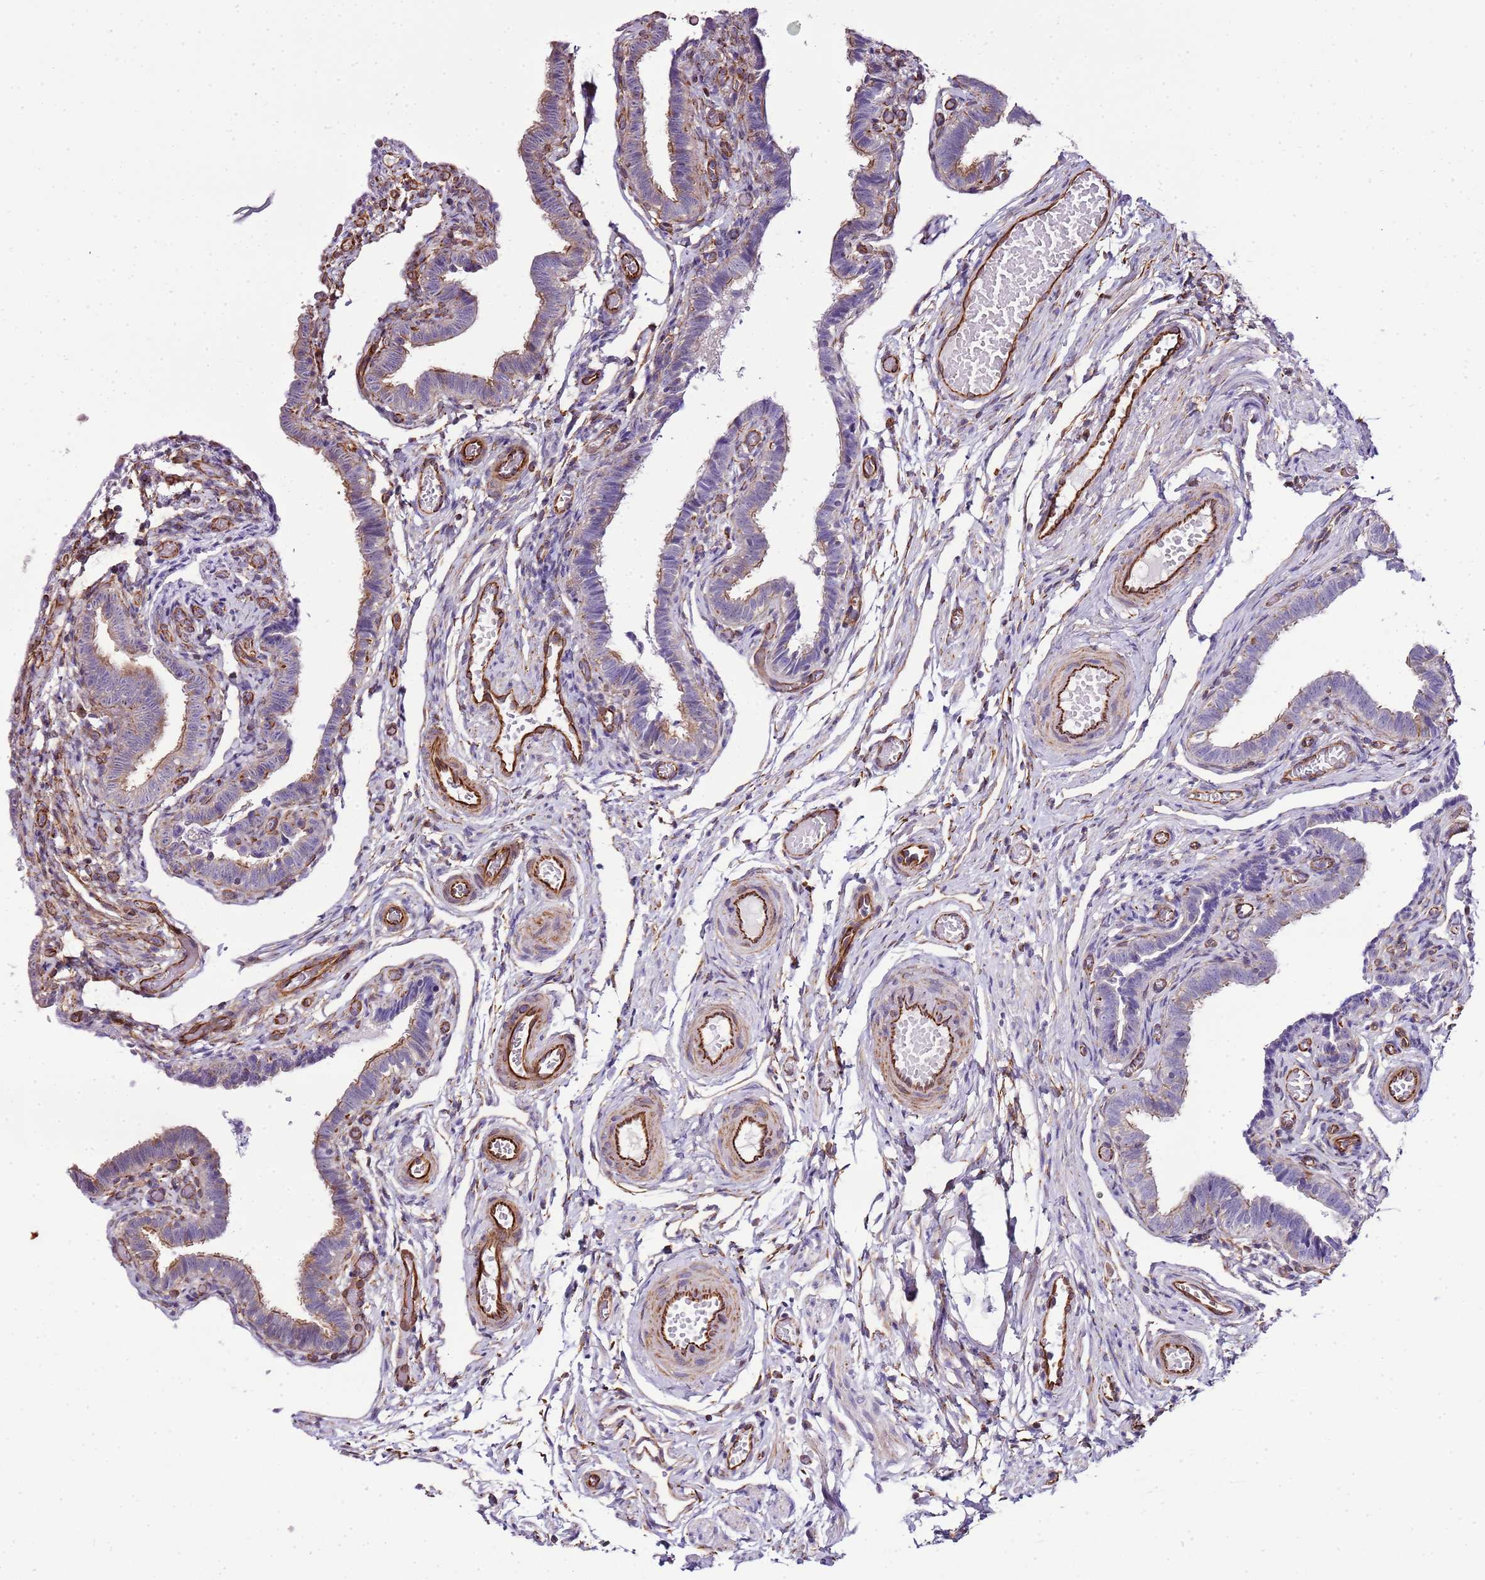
{"staining": {"intensity": "moderate", "quantity": "<25%", "location": "cytoplasmic/membranous"}, "tissue": "fallopian tube", "cell_type": "Glandular cells", "image_type": "normal", "snomed": [{"axis": "morphology", "description": "Normal tissue, NOS"}, {"axis": "topography", "description": "Fallopian tube"}], "caption": "Approximately <25% of glandular cells in benign fallopian tube demonstrate moderate cytoplasmic/membranous protein staining as visualized by brown immunohistochemical staining.", "gene": "ZNF786", "patient": {"sex": "female", "age": 36}}